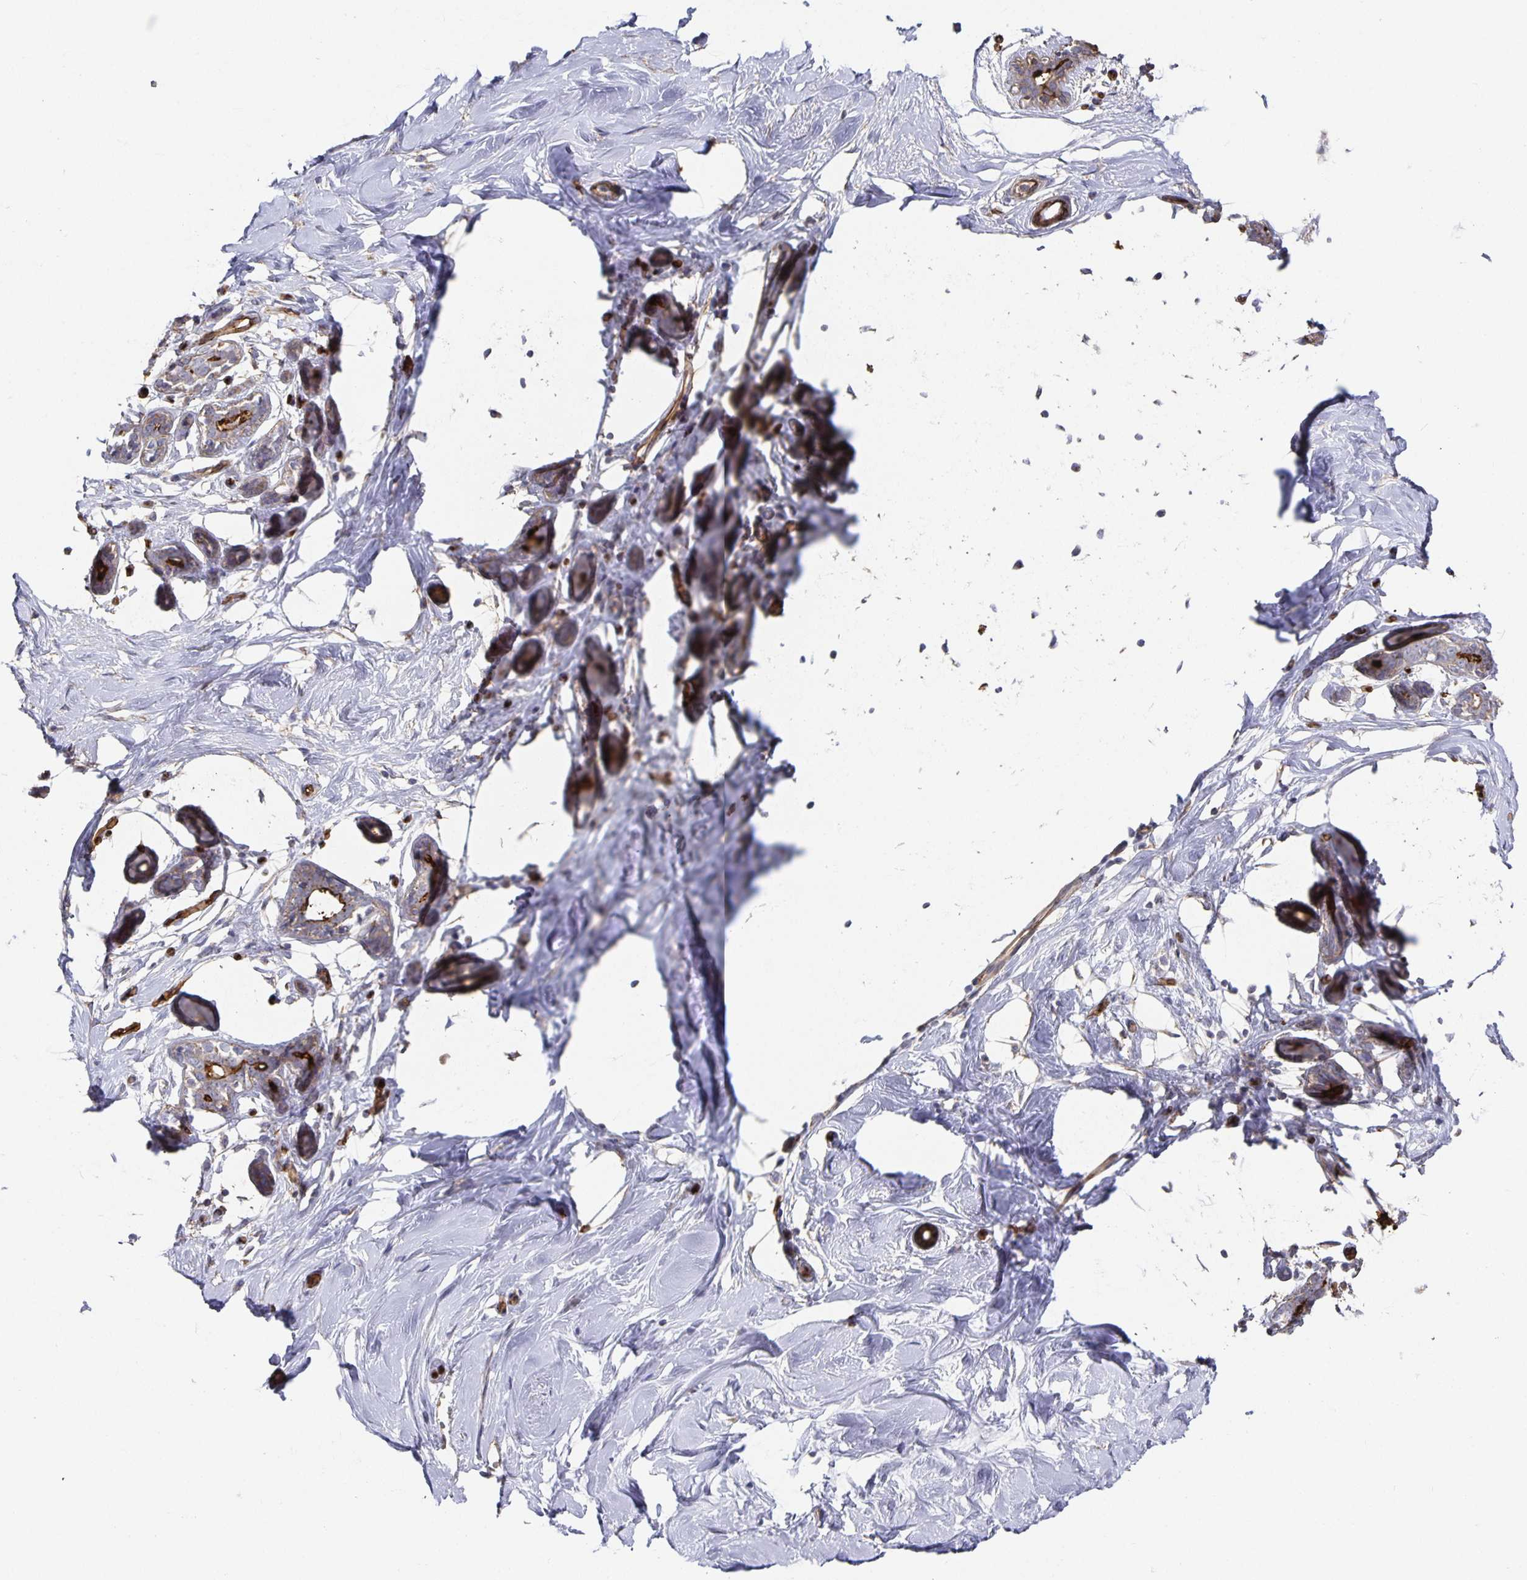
{"staining": {"intensity": "negative", "quantity": "none", "location": "none"}, "tissue": "breast", "cell_type": "Adipocytes", "image_type": "normal", "snomed": [{"axis": "morphology", "description": "Normal tissue, NOS"}, {"axis": "topography", "description": "Breast"}], "caption": "This is a image of immunohistochemistry (IHC) staining of normal breast, which shows no positivity in adipocytes. (DAB IHC visualized using brightfield microscopy, high magnification).", "gene": "PODXL", "patient": {"sex": "female", "age": 27}}